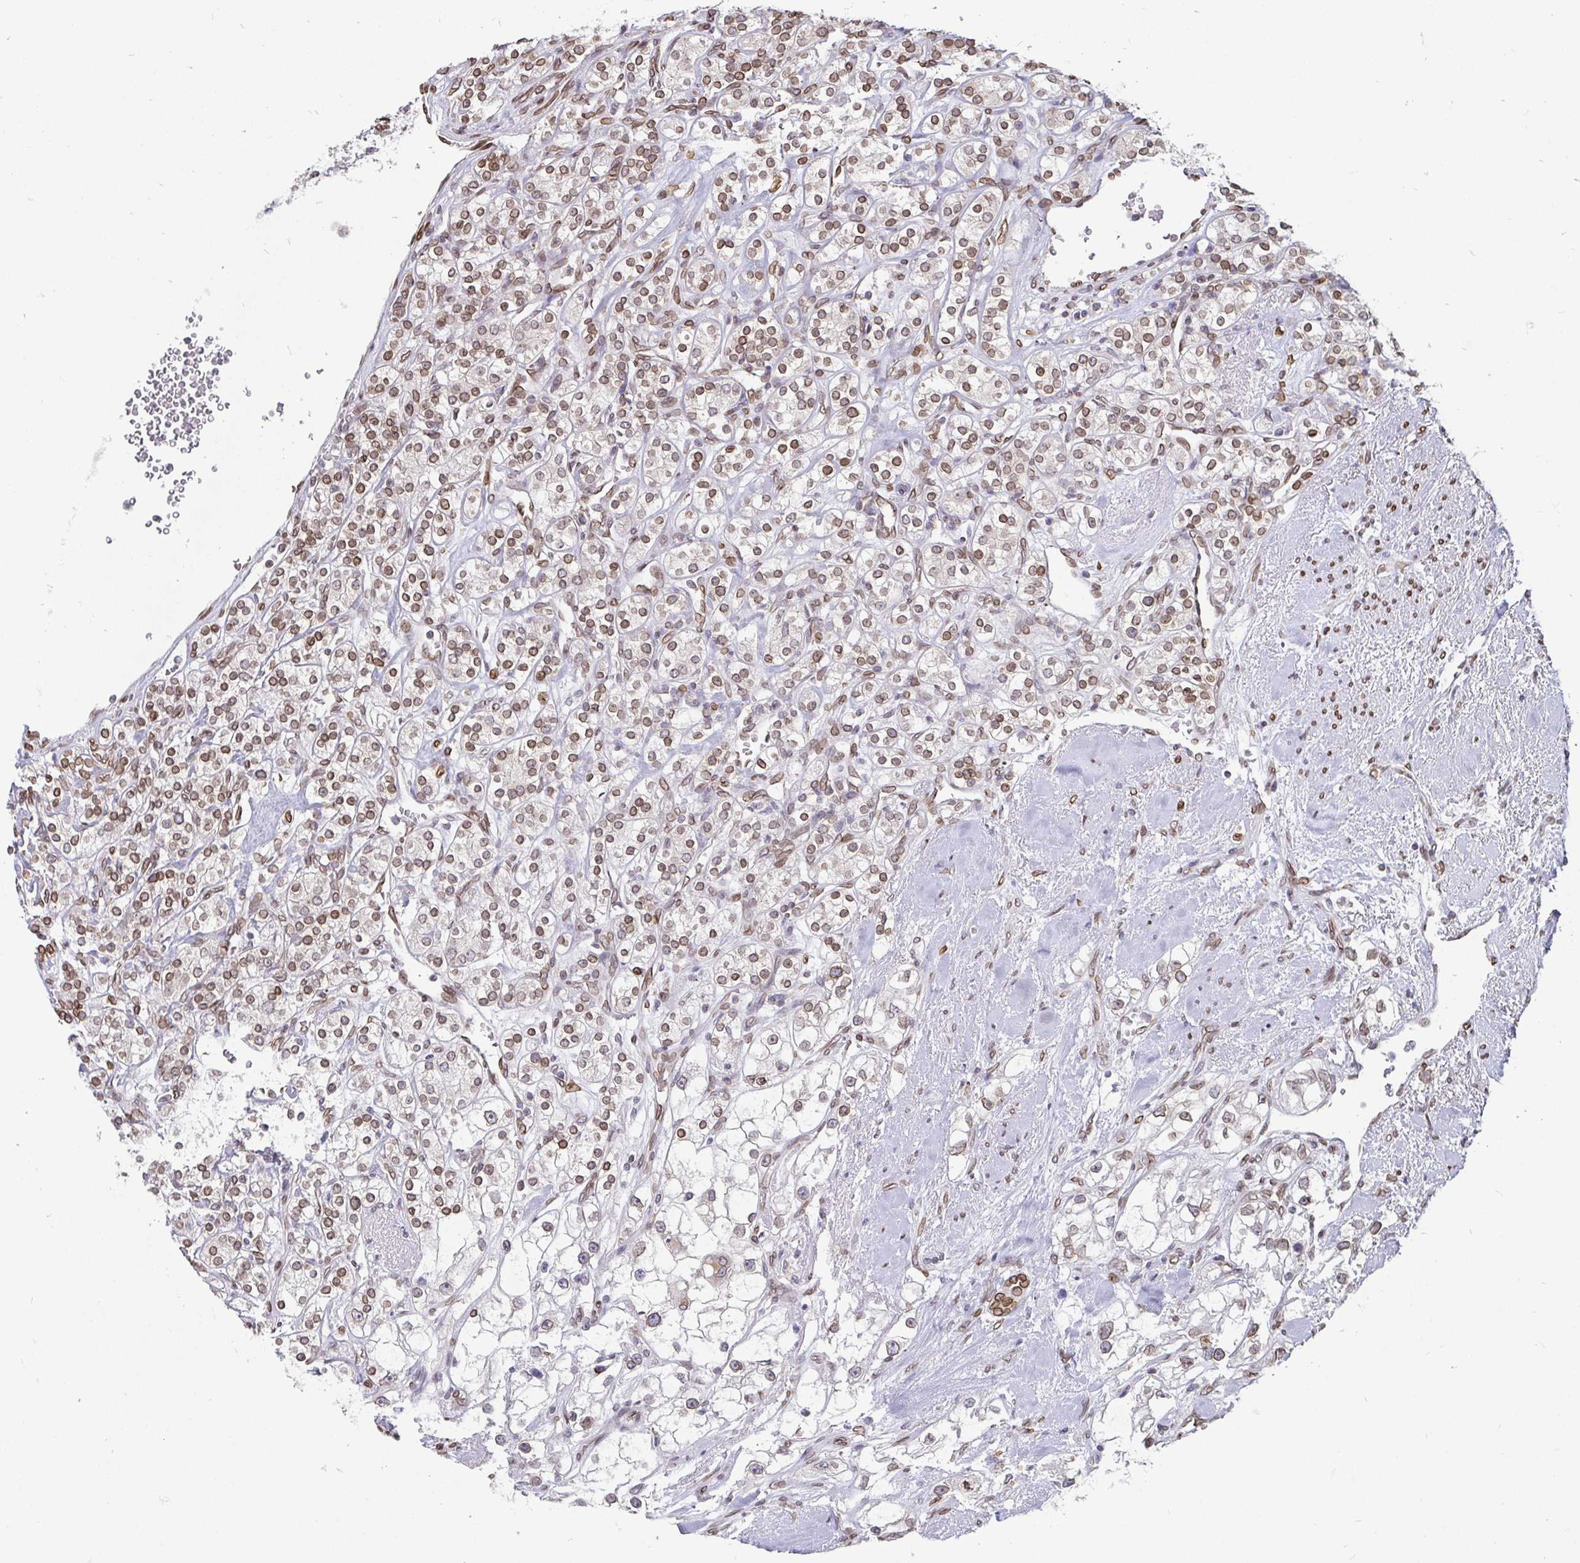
{"staining": {"intensity": "weak", "quantity": ">75%", "location": "cytoplasmic/membranous,nuclear"}, "tissue": "renal cancer", "cell_type": "Tumor cells", "image_type": "cancer", "snomed": [{"axis": "morphology", "description": "Adenocarcinoma, NOS"}, {"axis": "topography", "description": "Kidney"}], "caption": "Immunohistochemistry (IHC) histopathology image of neoplastic tissue: human renal adenocarcinoma stained using IHC shows low levels of weak protein expression localized specifically in the cytoplasmic/membranous and nuclear of tumor cells, appearing as a cytoplasmic/membranous and nuclear brown color.", "gene": "EMD", "patient": {"sex": "male", "age": 77}}